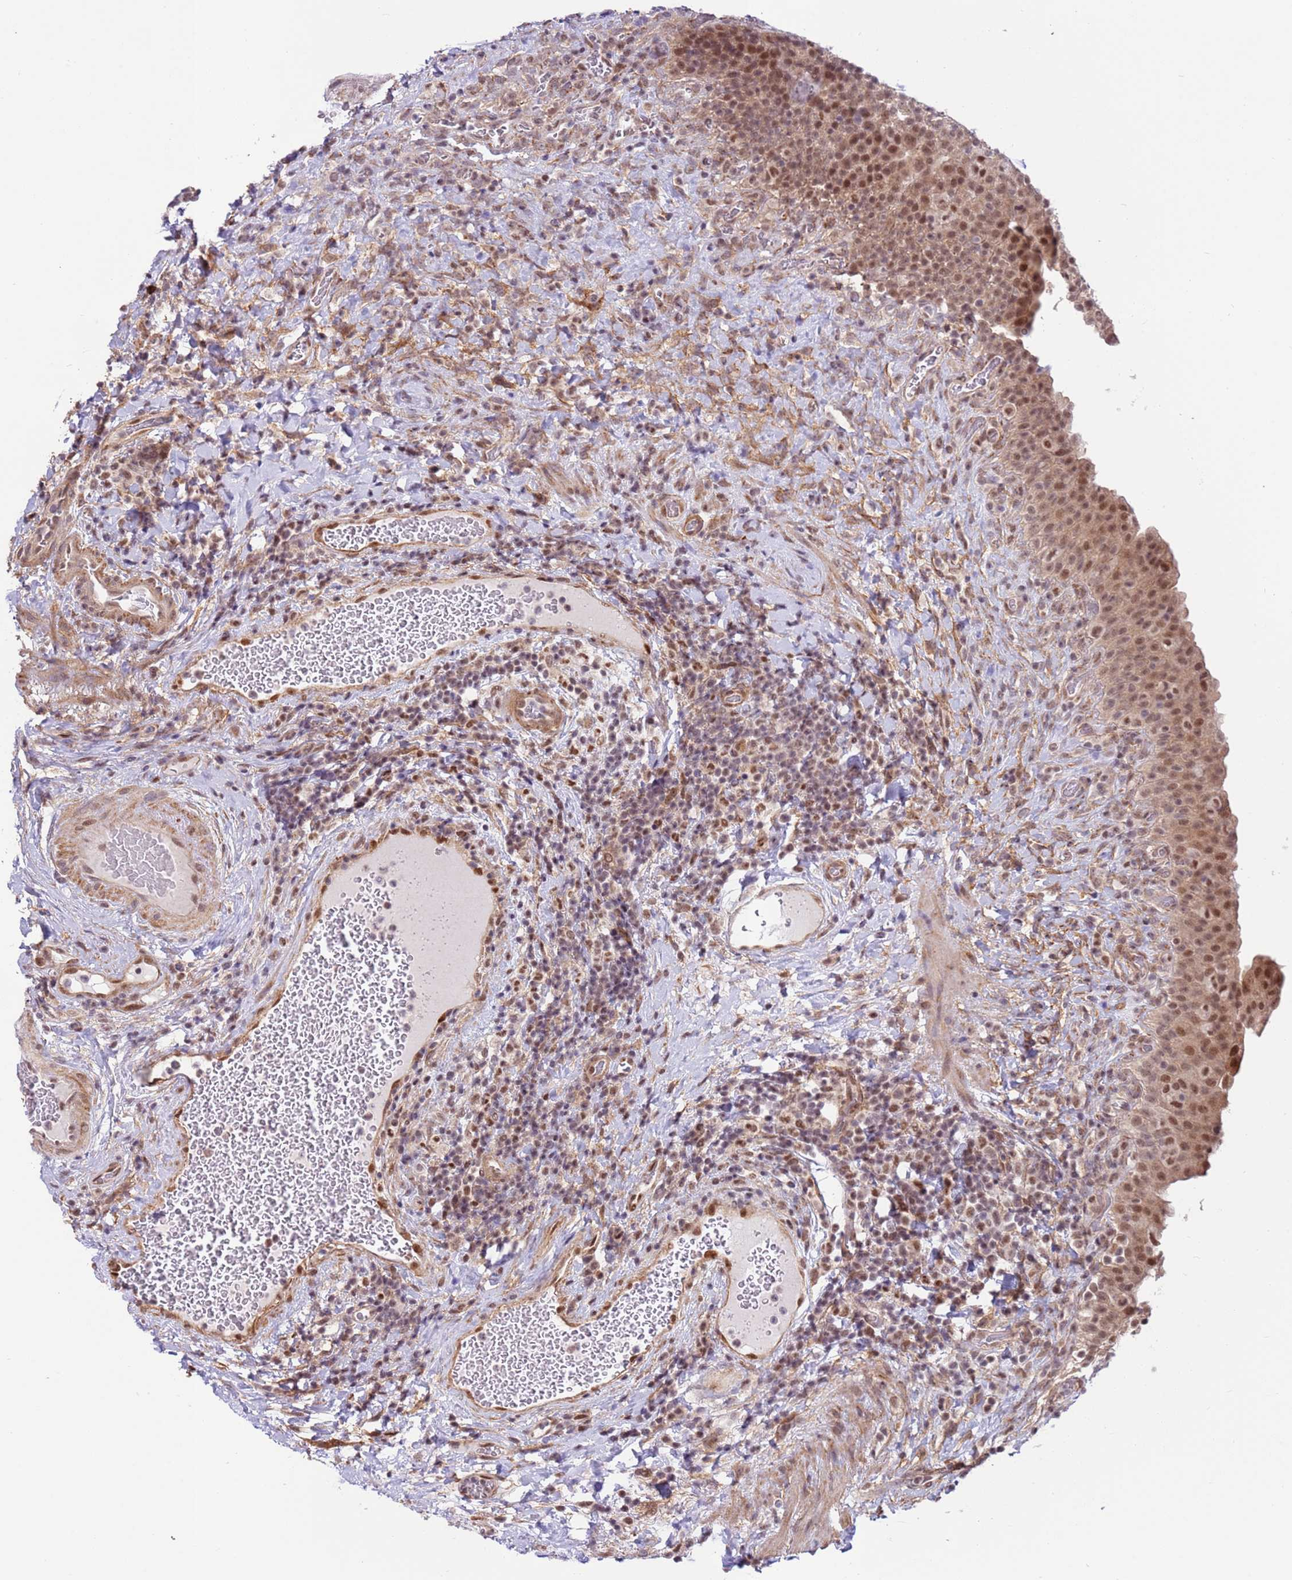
{"staining": {"intensity": "moderate", "quantity": ">75%", "location": "cytoplasmic/membranous,nuclear"}, "tissue": "urinary bladder", "cell_type": "Urothelial cells", "image_type": "normal", "snomed": [{"axis": "morphology", "description": "Normal tissue, NOS"}, {"axis": "morphology", "description": "Urothelial carcinoma, High grade"}, {"axis": "topography", "description": "Urinary bladder"}], "caption": "Human urinary bladder stained for a protein (brown) reveals moderate cytoplasmic/membranous,nuclear positive expression in approximately >75% of urothelial cells.", "gene": "DCAF4", "patient": {"sex": "female", "age": 60}}